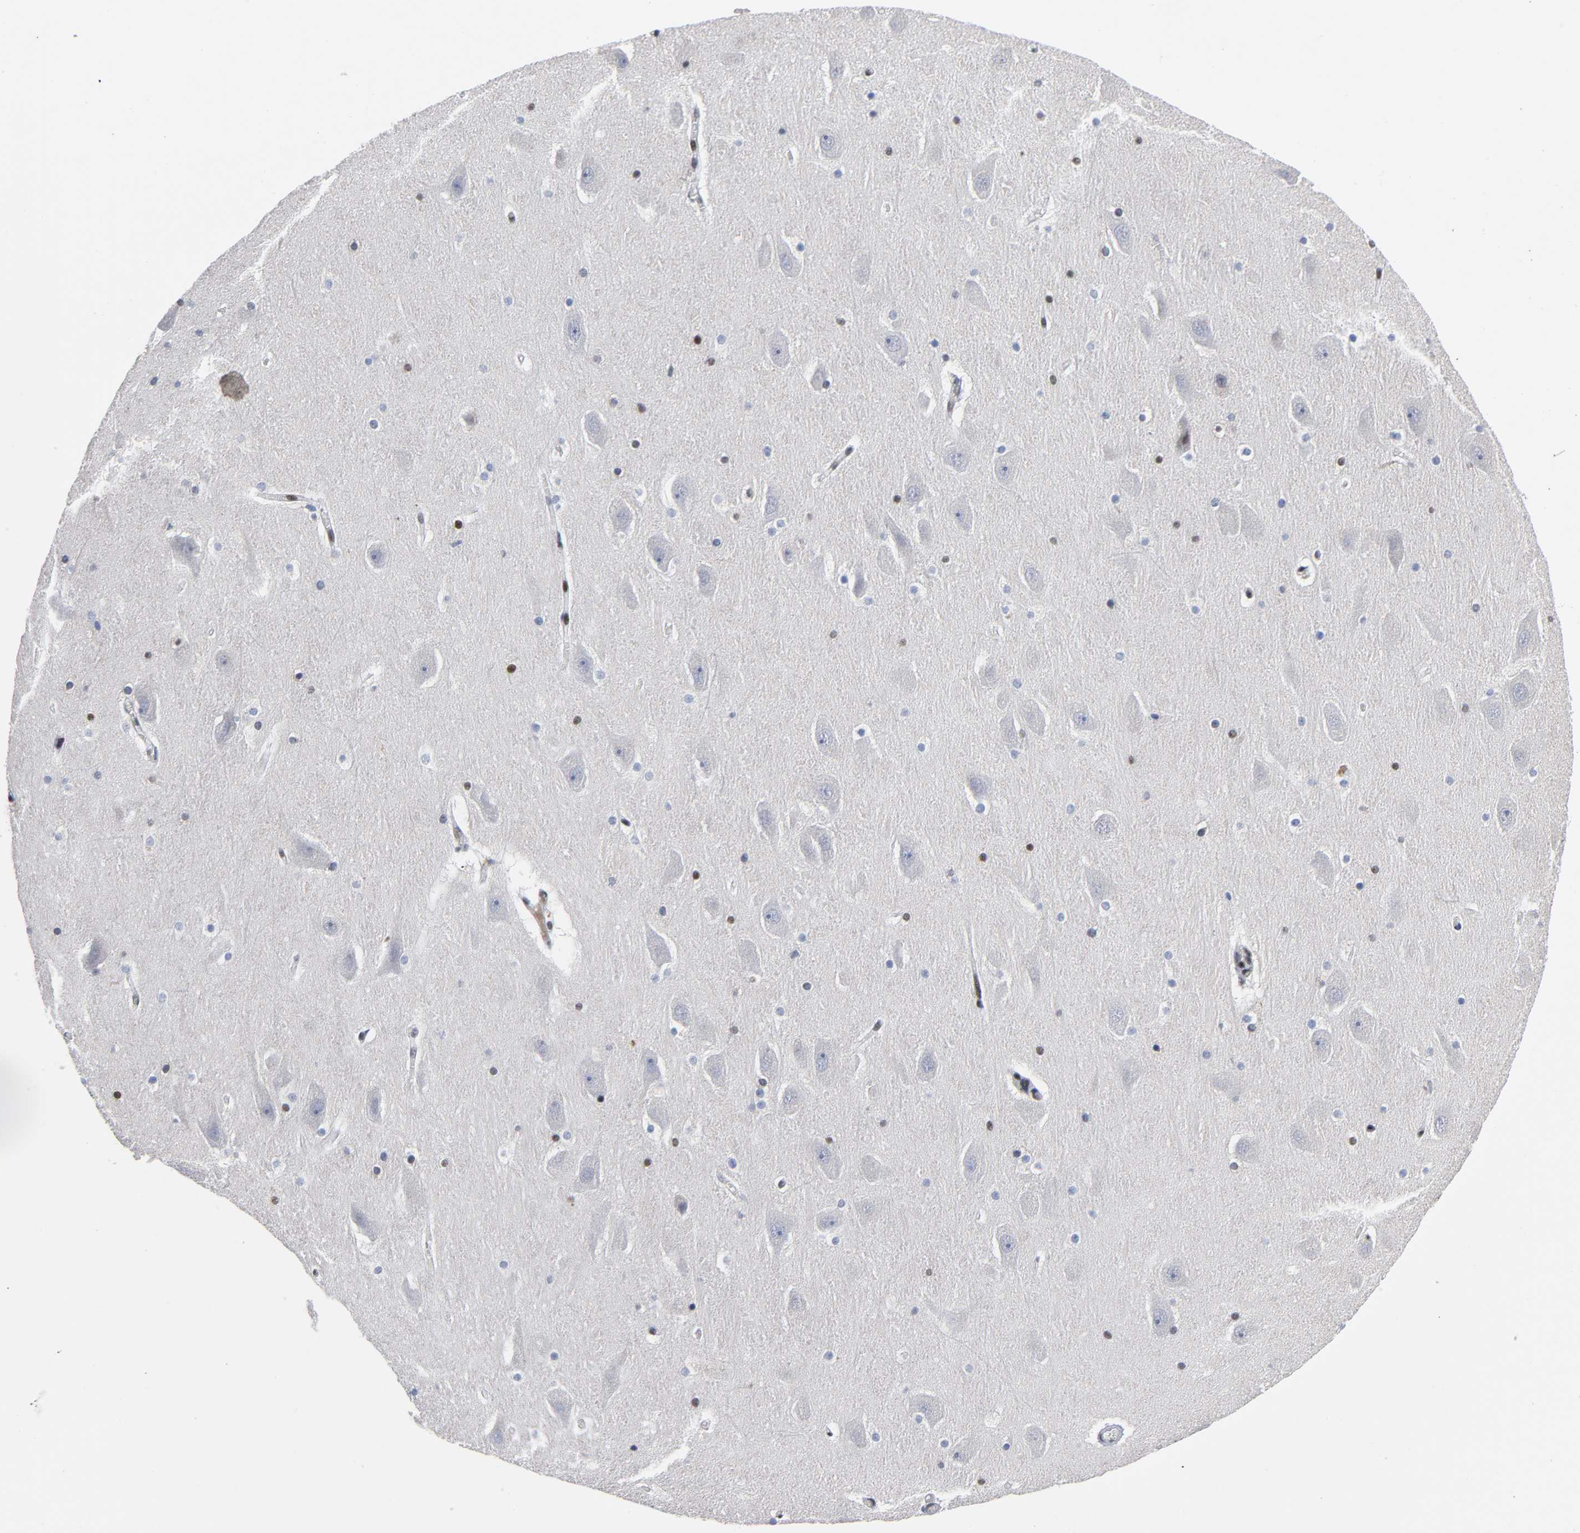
{"staining": {"intensity": "moderate", "quantity": "<25%", "location": "nuclear"}, "tissue": "hippocampus", "cell_type": "Glial cells", "image_type": "normal", "snomed": [{"axis": "morphology", "description": "Normal tissue, NOS"}, {"axis": "topography", "description": "Hippocampus"}], "caption": "Brown immunohistochemical staining in benign human hippocampus exhibits moderate nuclear positivity in approximately <25% of glial cells. (Stains: DAB in brown, nuclei in blue, Microscopy: brightfield microscopy at high magnification).", "gene": "CREBBP", "patient": {"sex": "male", "age": 45}}